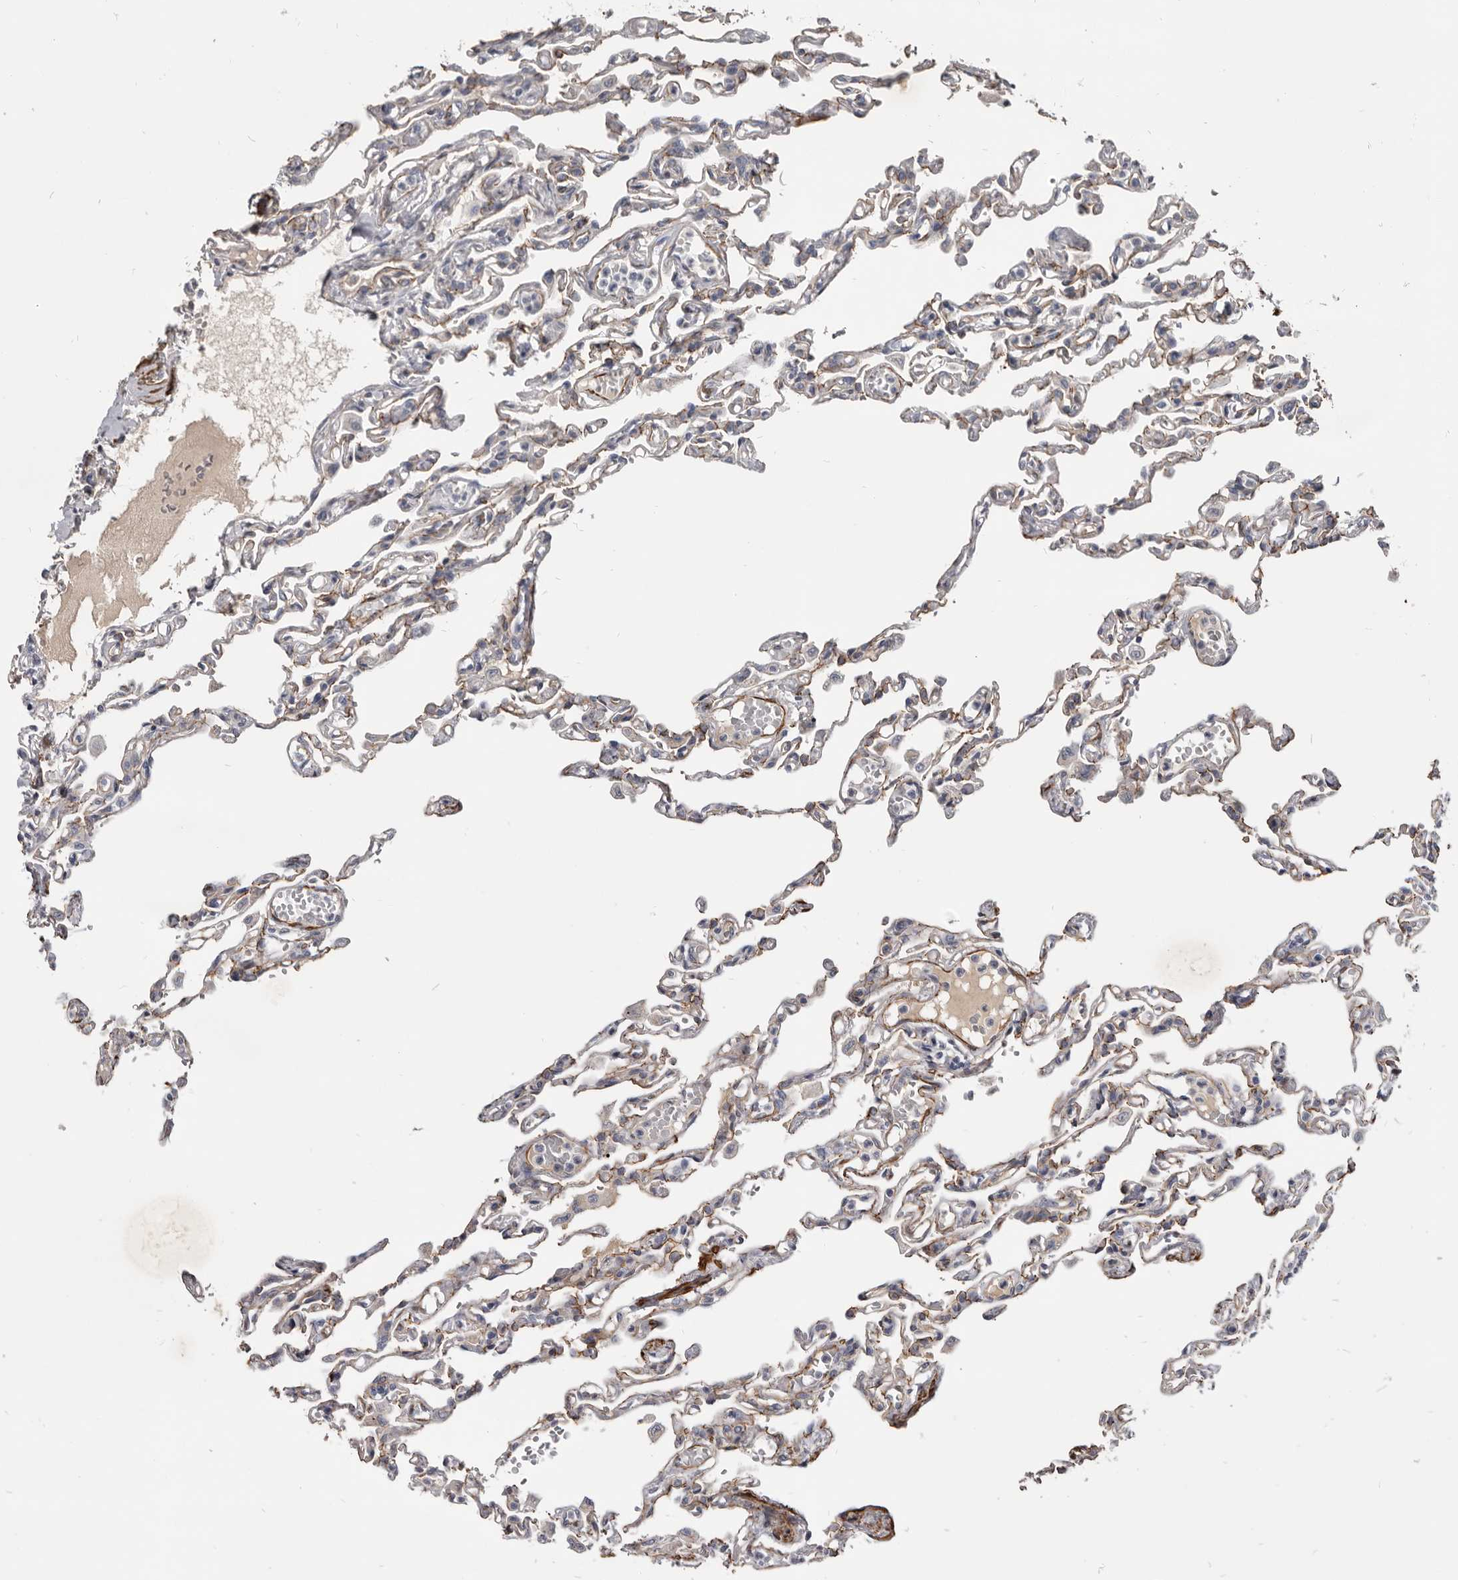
{"staining": {"intensity": "moderate", "quantity": "25%-75%", "location": "cytoplasmic/membranous"}, "tissue": "lung", "cell_type": "Alveolar cells", "image_type": "normal", "snomed": [{"axis": "morphology", "description": "Normal tissue, NOS"}, {"axis": "topography", "description": "Lung"}], "caption": "A high-resolution image shows immunohistochemistry (IHC) staining of unremarkable lung, which shows moderate cytoplasmic/membranous positivity in approximately 25%-75% of alveolar cells.", "gene": "CGN", "patient": {"sex": "male", "age": 21}}